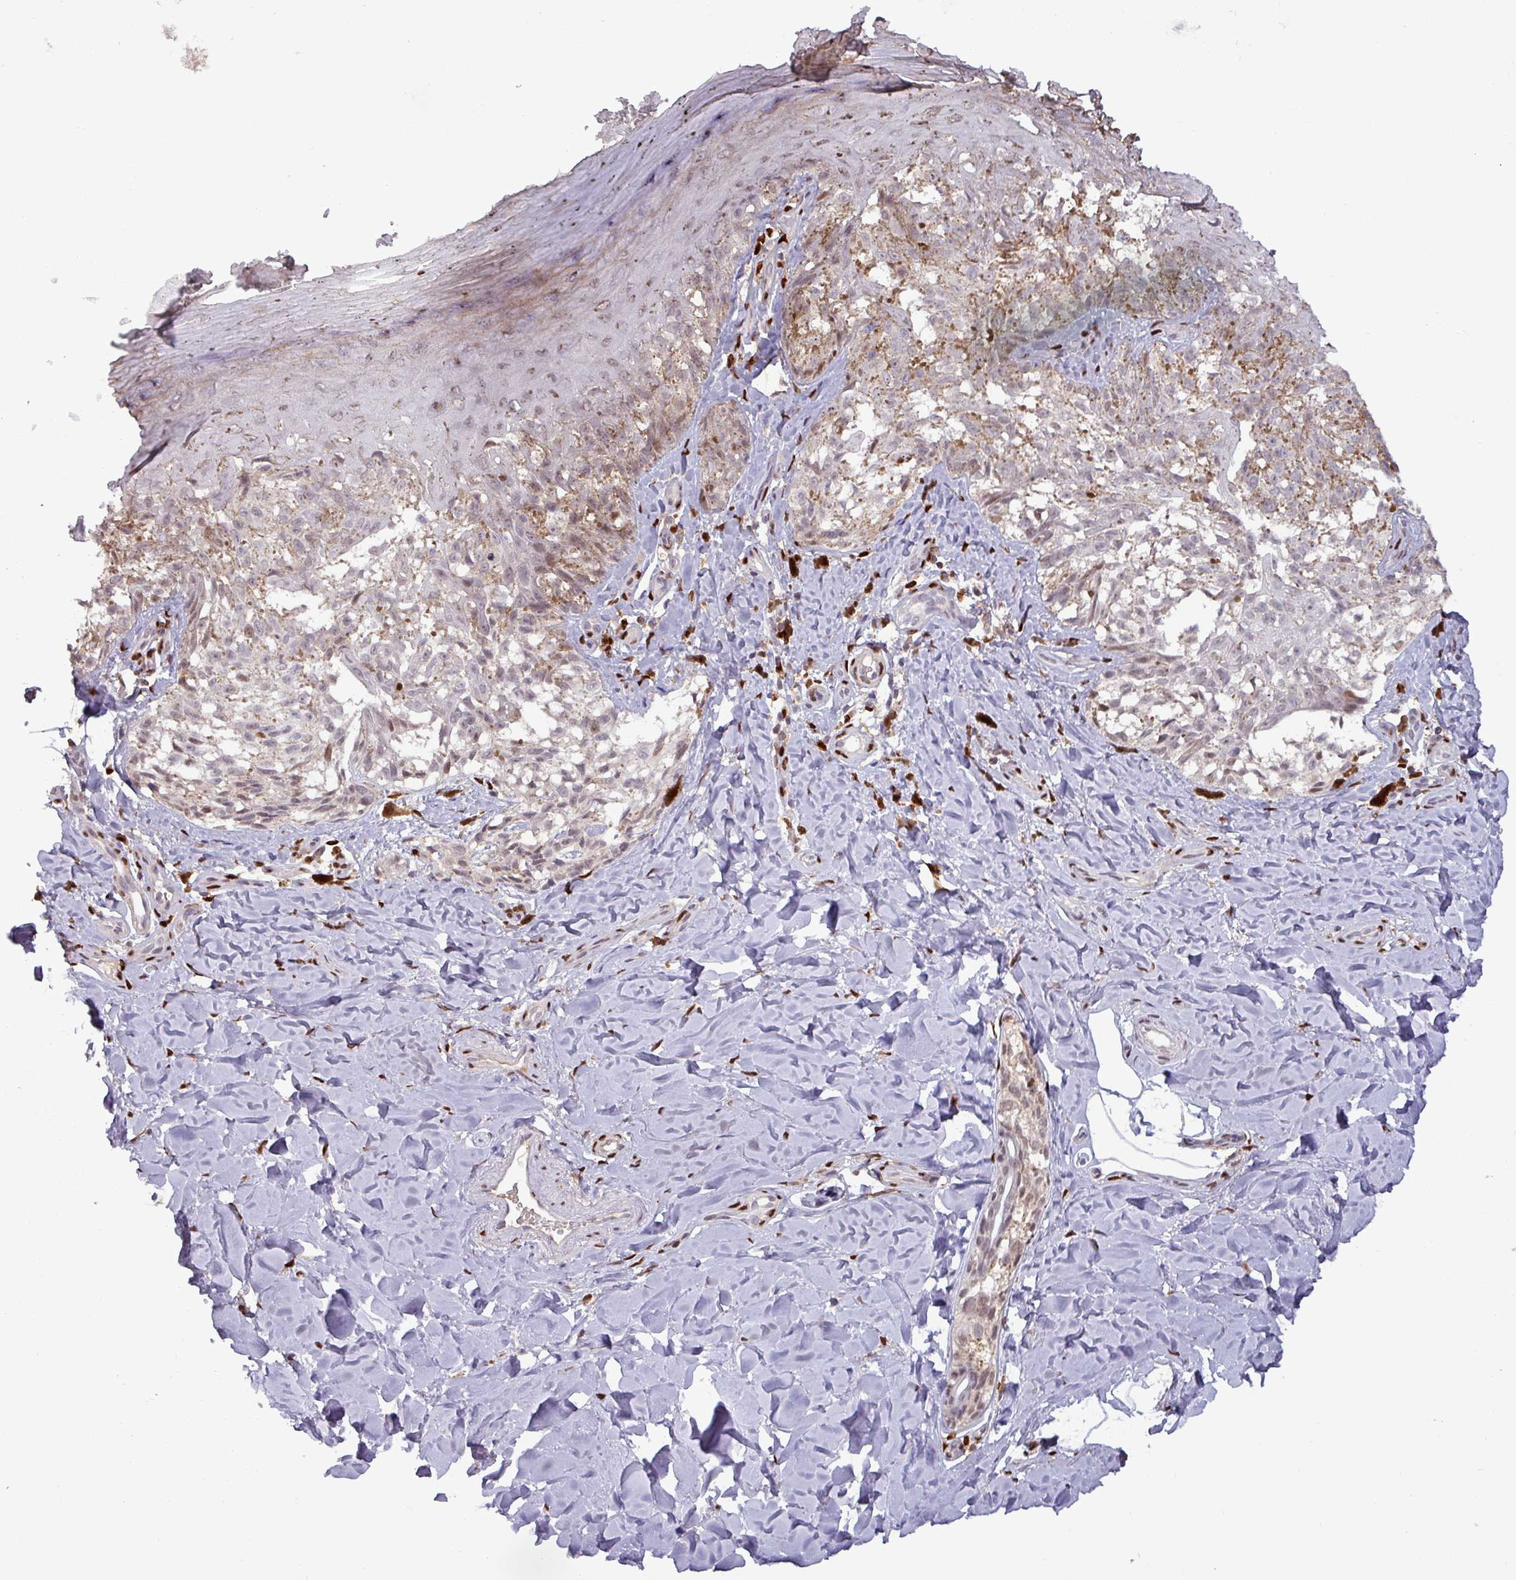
{"staining": {"intensity": "weak", "quantity": "25%-75%", "location": "nuclear"}, "tissue": "melanoma", "cell_type": "Tumor cells", "image_type": "cancer", "snomed": [{"axis": "morphology", "description": "Malignant melanoma, NOS"}, {"axis": "topography", "description": "Skin"}], "caption": "Immunohistochemical staining of melanoma exhibits weak nuclear protein expression in approximately 25%-75% of tumor cells.", "gene": "PRRX1", "patient": {"sex": "female", "age": 65}}